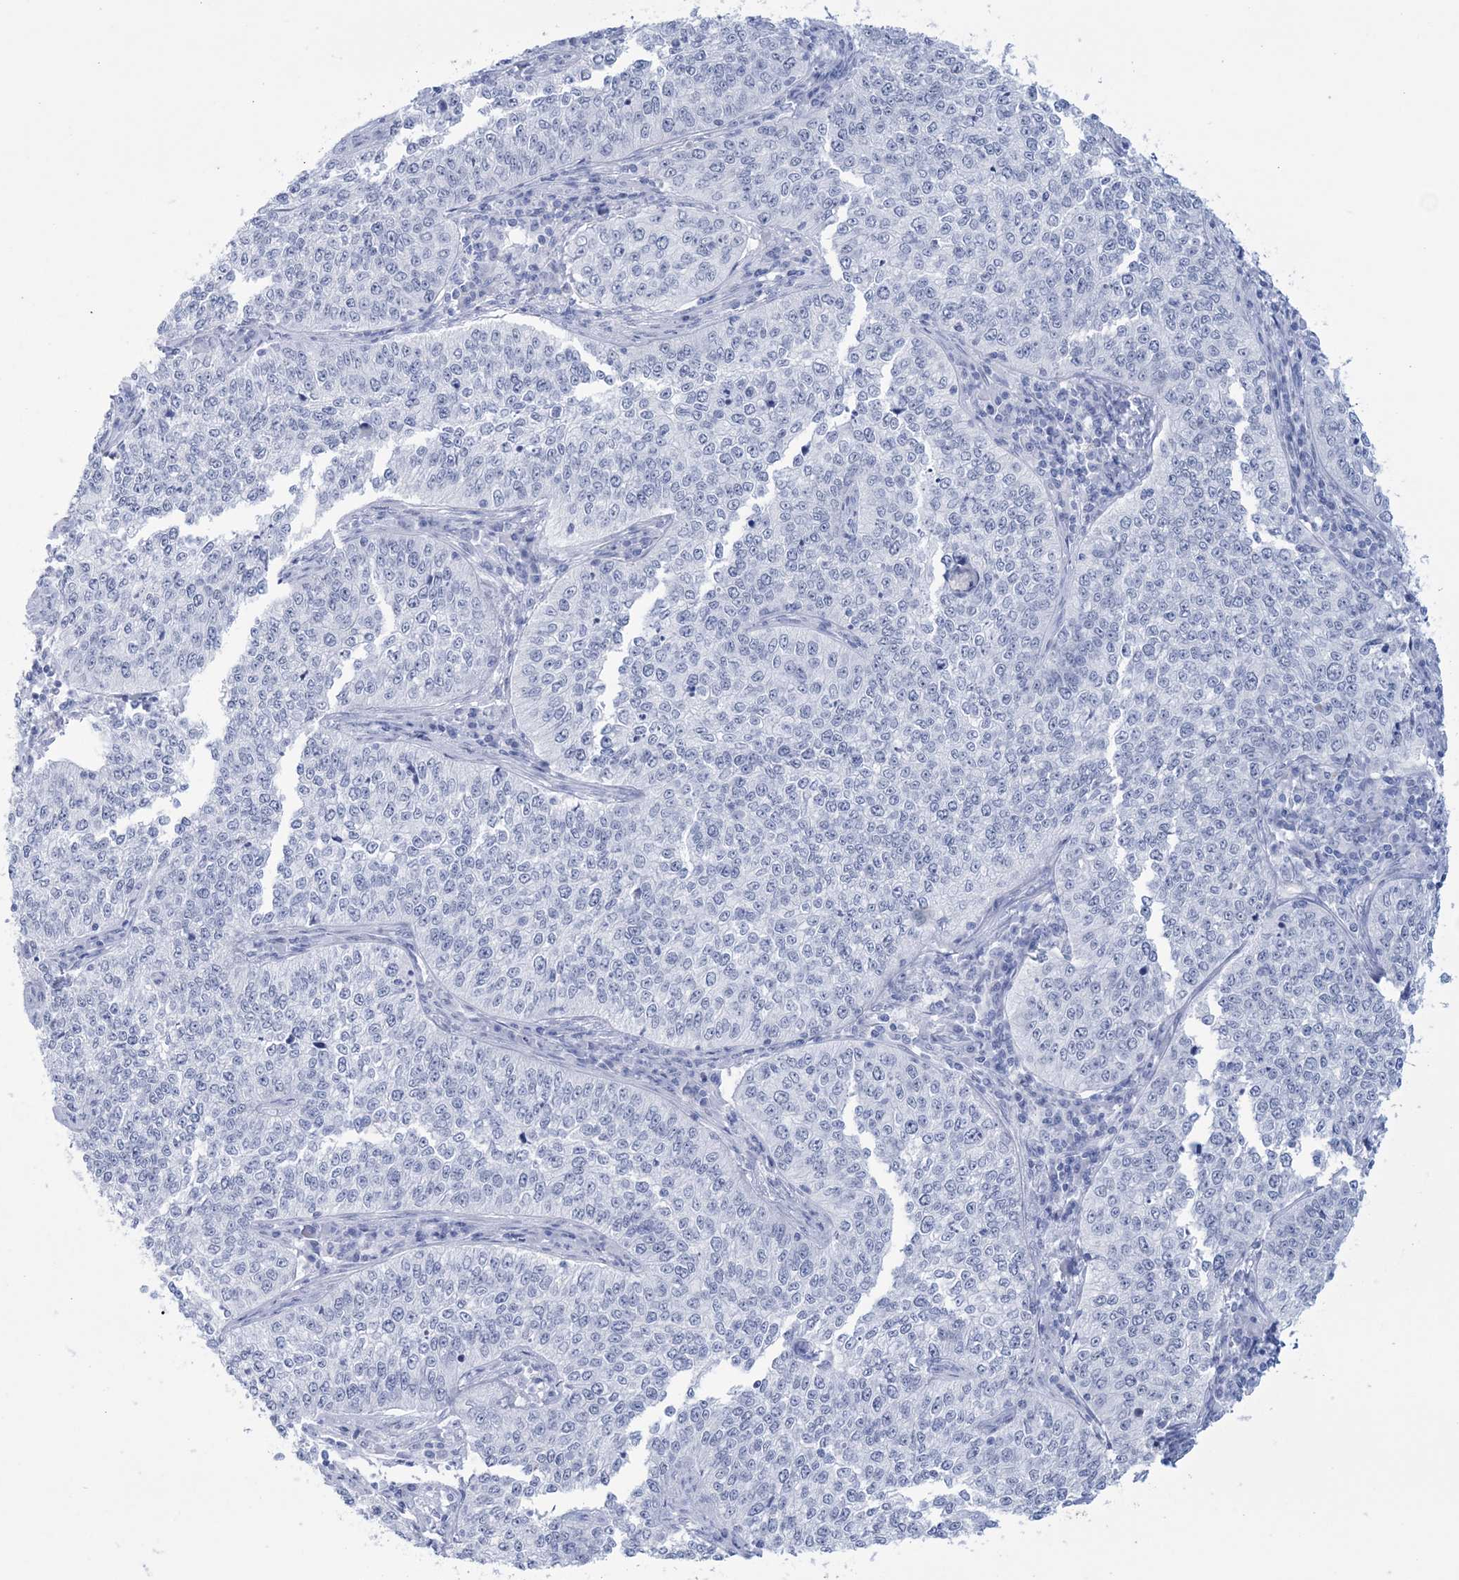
{"staining": {"intensity": "negative", "quantity": "none", "location": "none"}, "tissue": "cervical cancer", "cell_type": "Tumor cells", "image_type": "cancer", "snomed": [{"axis": "morphology", "description": "Squamous cell carcinoma, NOS"}, {"axis": "topography", "description": "Cervix"}], "caption": "This is an immunohistochemistry photomicrograph of human squamous cell carcinoma (cervical). There is no expression in tumor cells.", "gene": "DPCD", "patient": {"sex": "female", "age": 35}}